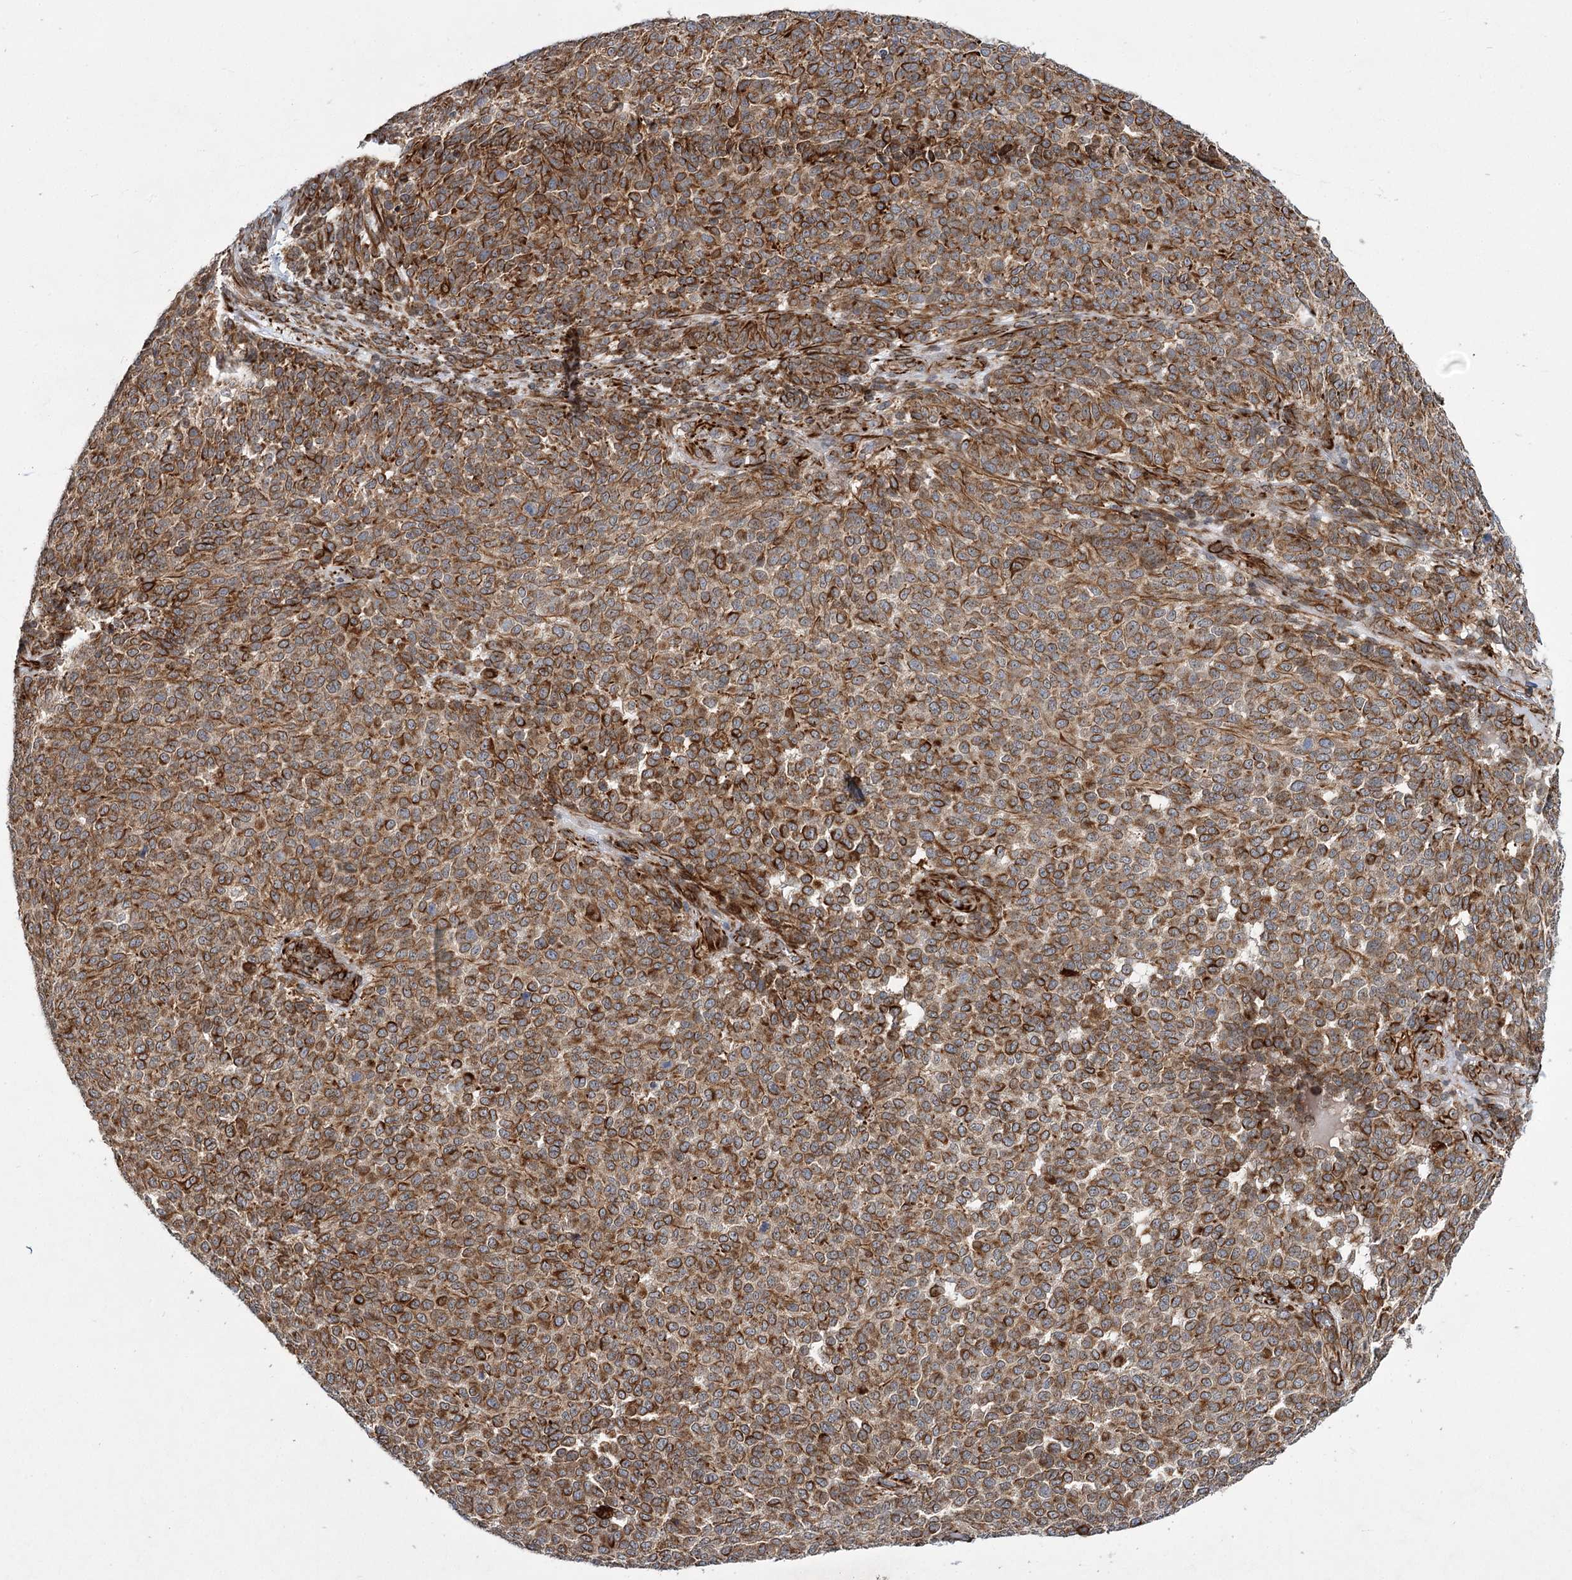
{"staining": {"intensity": "moderate", "quantity": ">75%", "location": "cytoplasmic/membranous"}, "tissue": "melanoma", "cell_type": "Tumor cells", "image_type": "cancer", "snomed": [{"axis": "morphology", "description": "Malignant melanoma, NOS"}, {"axis": "topography", "description": "Skin"}], "caption": "A brown stain labels moderate cytoplasmic/membranous expression of a protein in human melanoma tumor cells.", "gene": "DPEP2", "patient": {"sex": "male", "age": 49}}